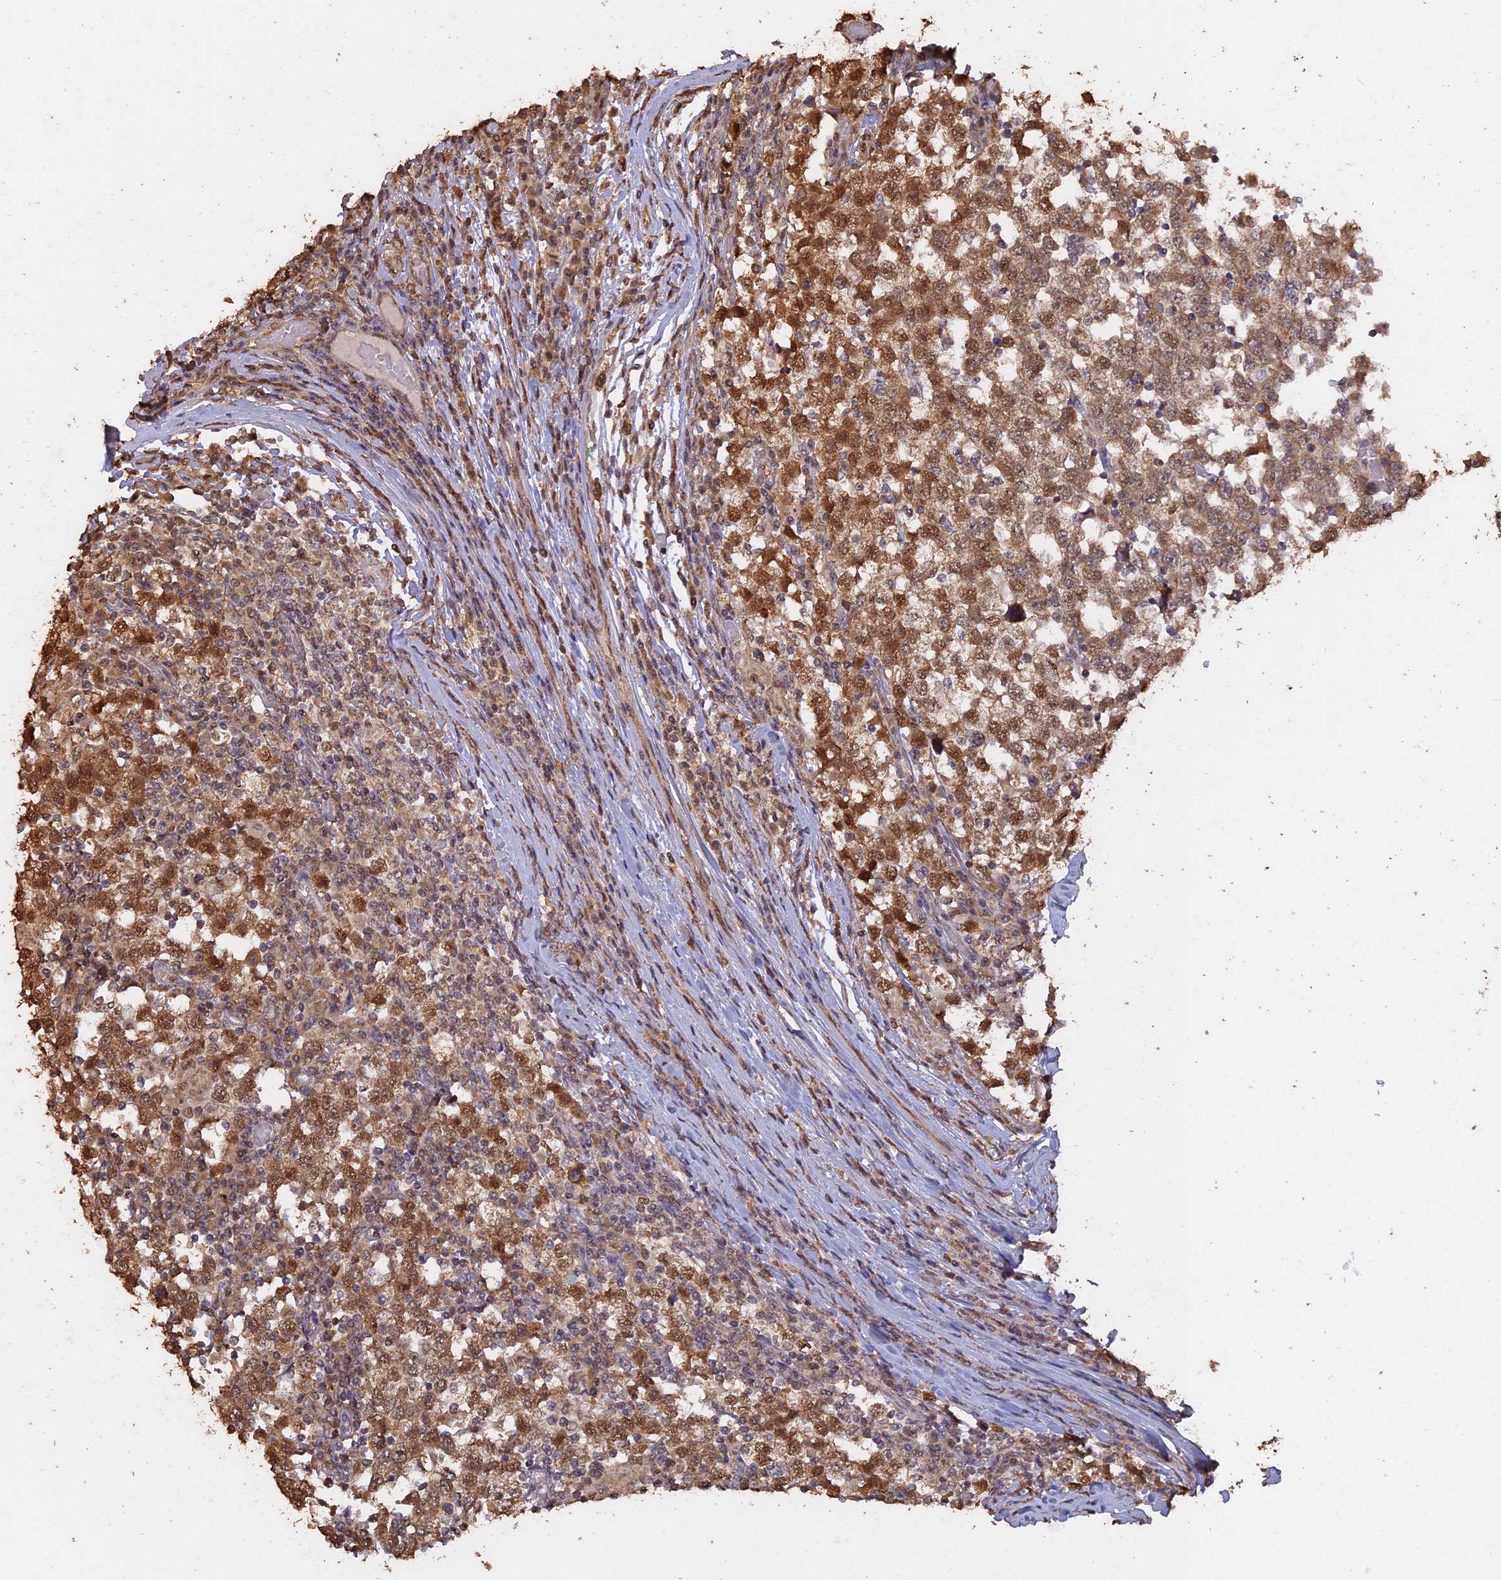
{"staining": {"intensity": "moderate", "quantity": ">75%", "location": "cytoplasmic/membranous,nuclear"}, "tissue": "testis cancer", "cell_type": "Tumor cells", "image_type": "cancer", "snomed": [{"axis": "morphology", "description": "Seminoma, NOS"}, {"axis": "topography", "description": "Testis"}], "caption": "Moderate cytoplasmic/membranous and nuclear protein staining is present in approximately >75% of tumor cells in testis seminoma.", "gene": "PSMC6", "patient": {"sex": "male", "age": 65}}